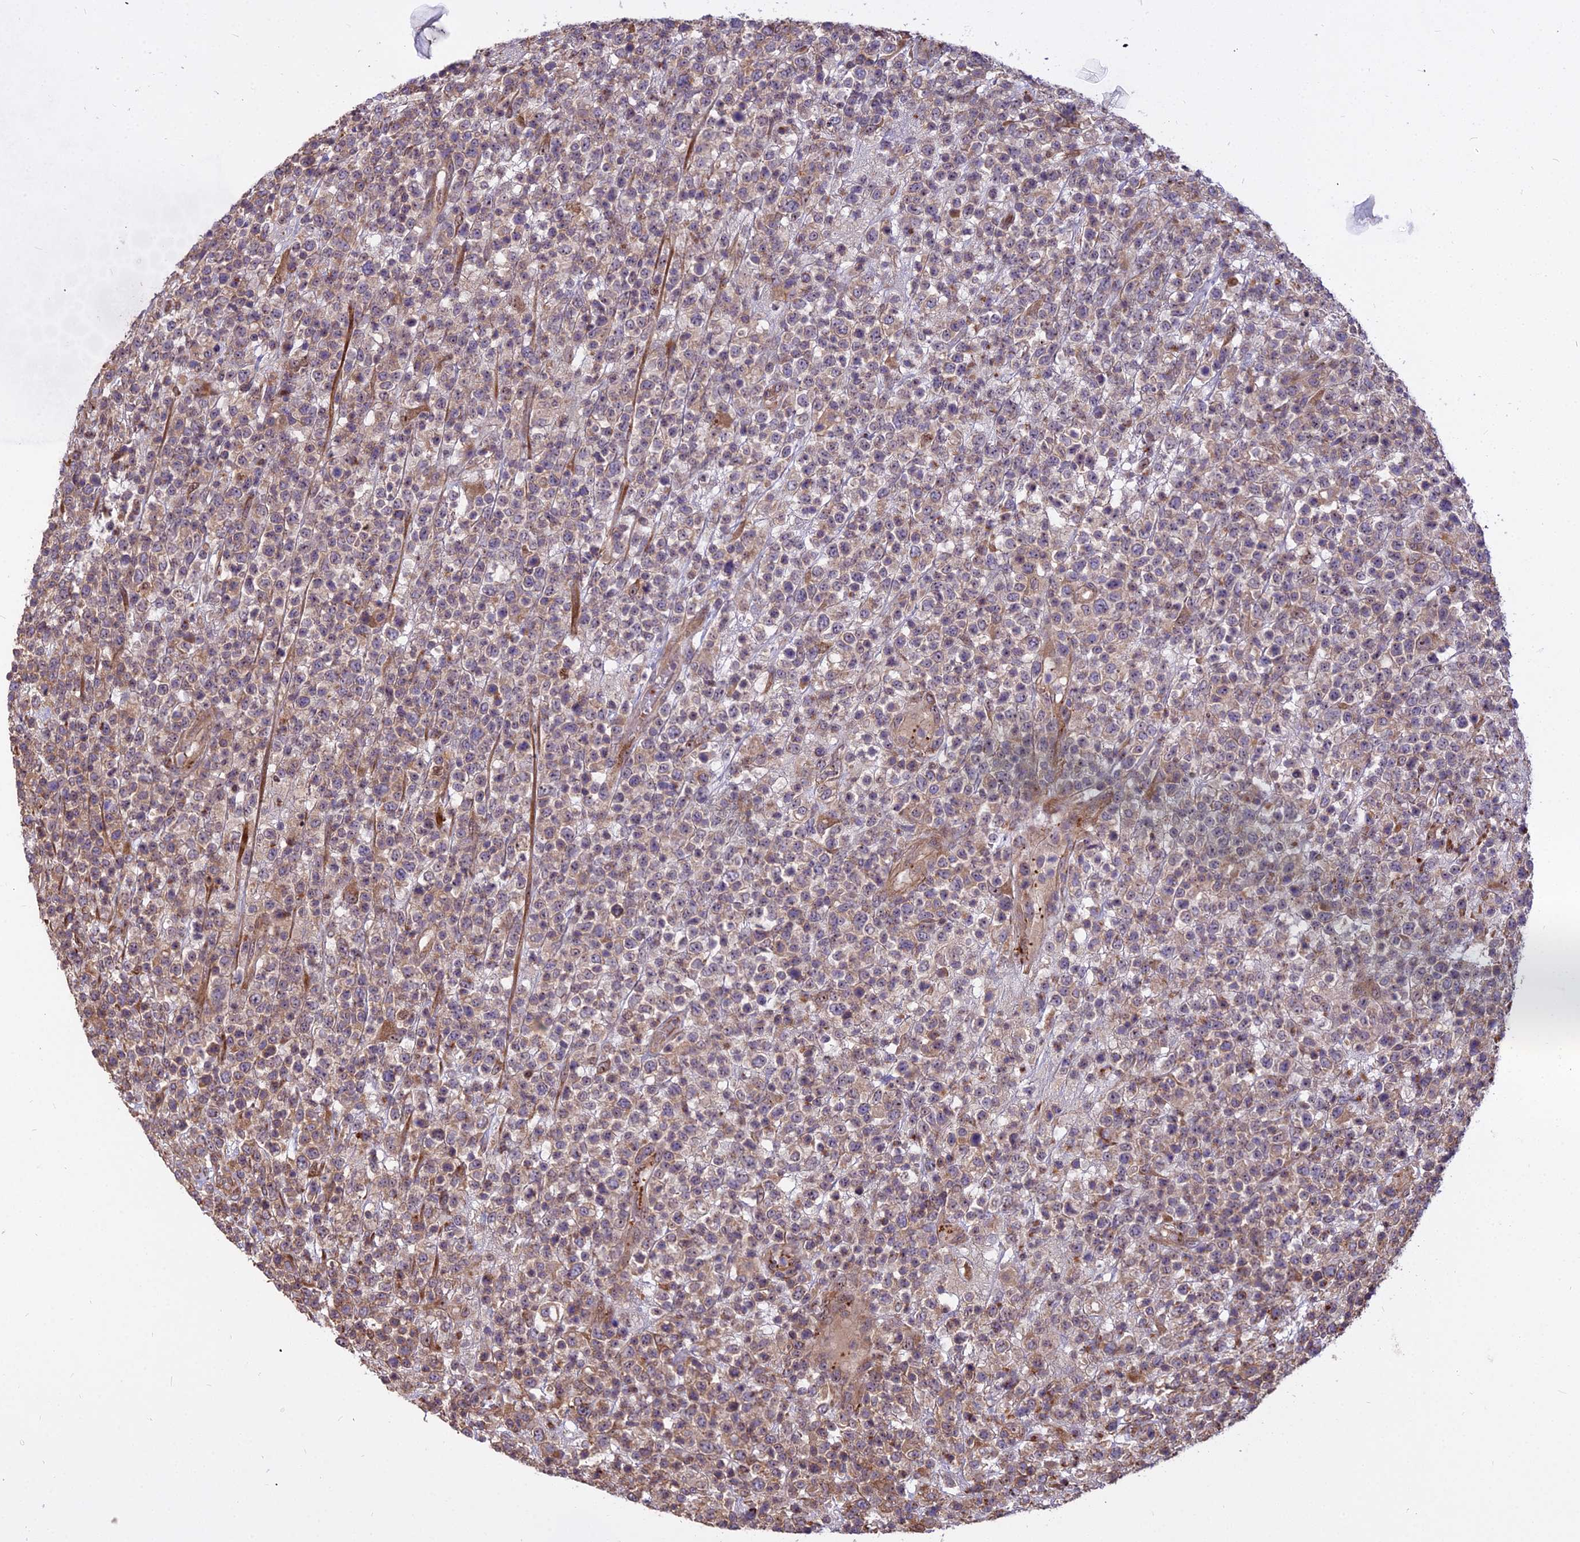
{"staining": {"intensity": "moderate", "quantity": "25%-75%", "location": "cytoplasmic/membranous"}, "tissue": "lymphoma", "cell_type": "Tumor cells", "image_type": "cancer", "snomed": [{"axis": "morphology", "description": "Malignant lymphoma, non-Hodgkin's type, High grade"}, {"axis": "topography", "description": "Colon"}], "caption": "DAB (3,3'-diaminobenzidine) immunohistochemical staining of high-grade malignant lymphoma, non-Hodgkin's type shows moderate cytoplasmic/membranous protein expression in approximately 25%-75% of tumor cells.", "gene": "TCEA3", "patient": {"sex": "female", "age": 53}}